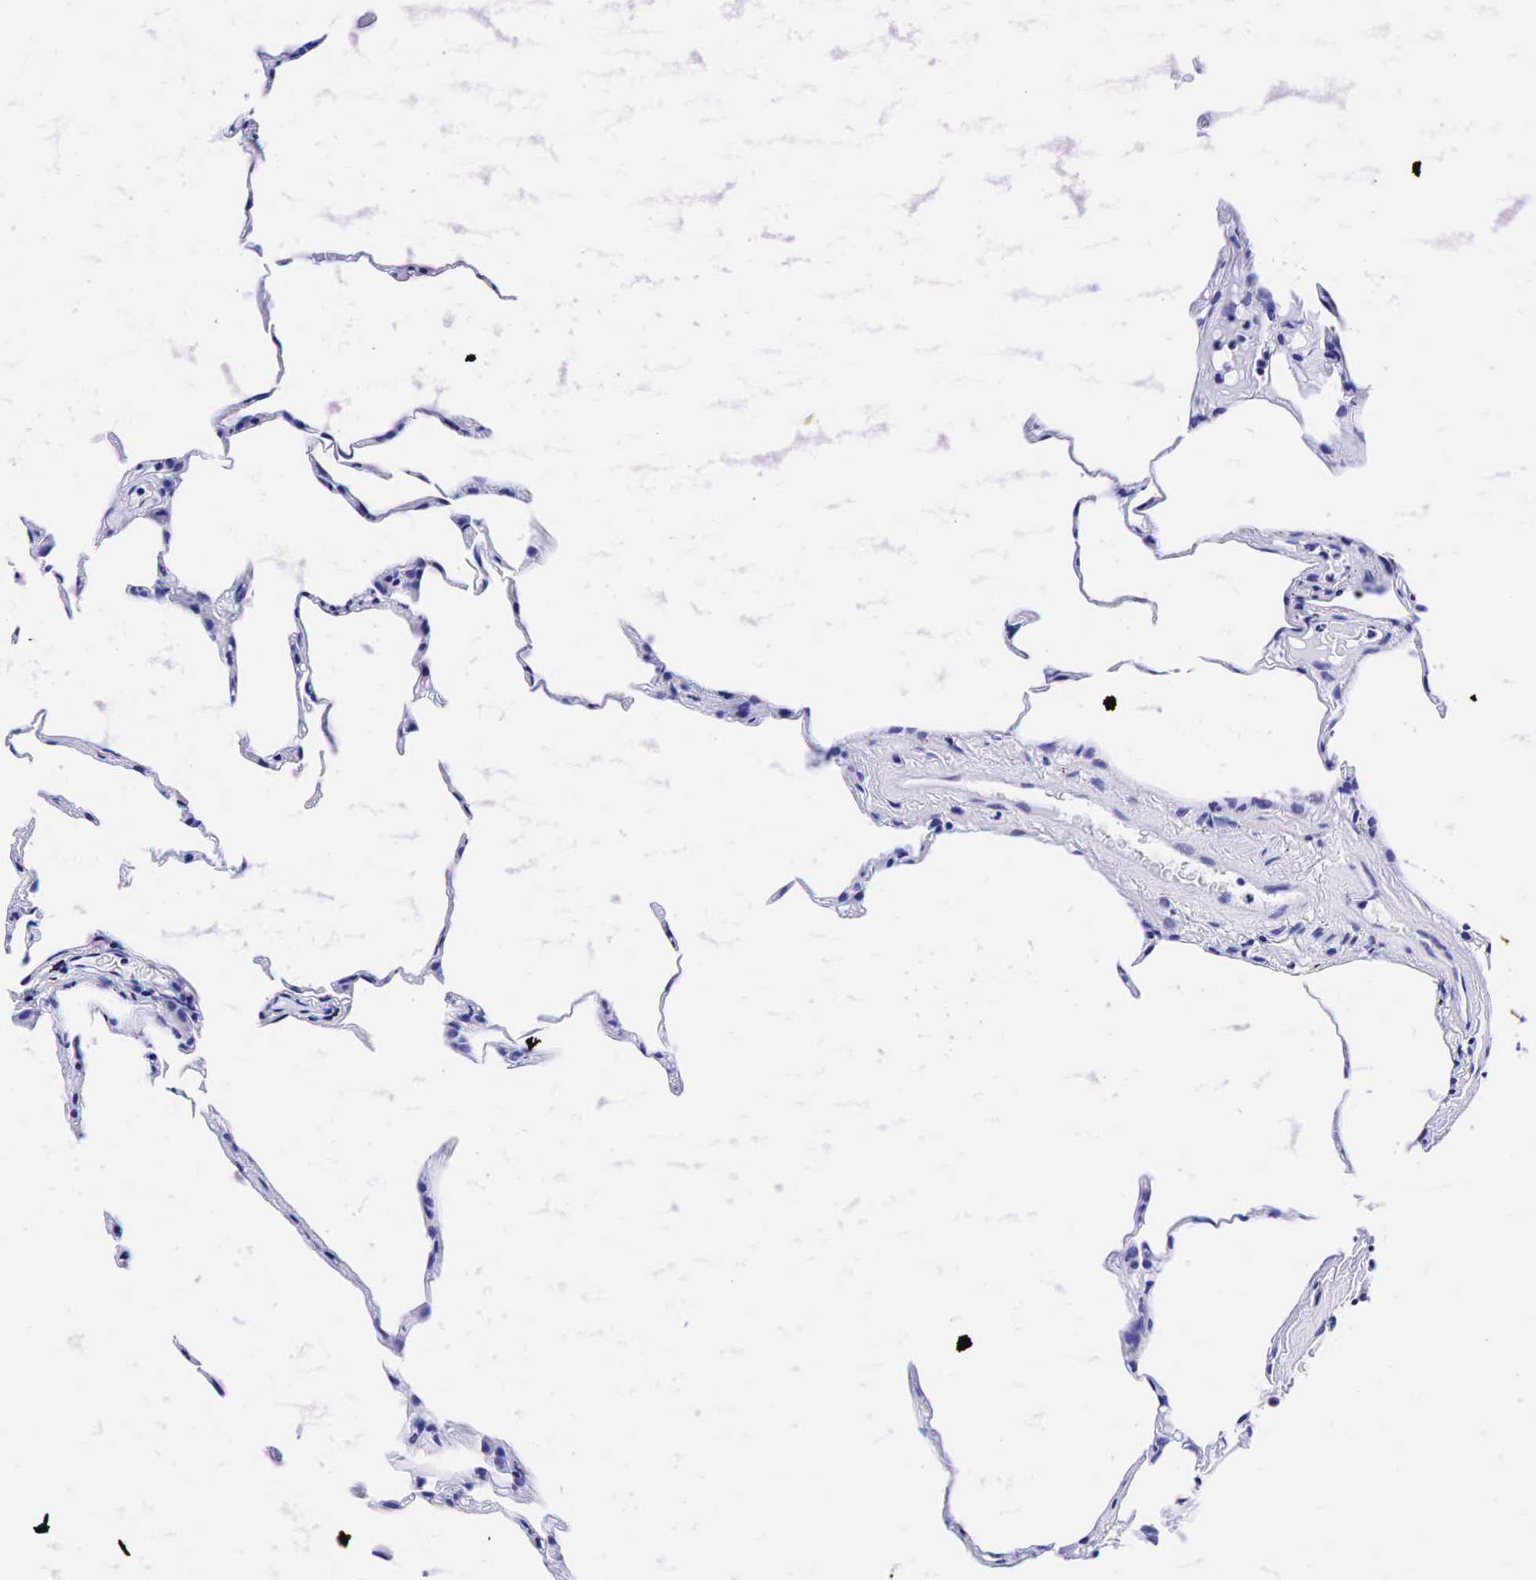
{"staining": {"intensity": "negative", "quantity": "none", "location": "none"}, "tissue": "lung", "cell_type": "Alveolar cells", "image_type": "normal", "snomed": [{"axis": "morphology", "description": "Normal tissue, NOS"}, {"axis": "topography", "description": "Lung"}], "caption": "A high-resolution histopathology image shows immunohistochemistry (IHC) staining of unremarkable lung, which reveals no significant positivity in alveolar cells.", "gene": "GAST", "patient": {"sex": "female", "age": 75}}